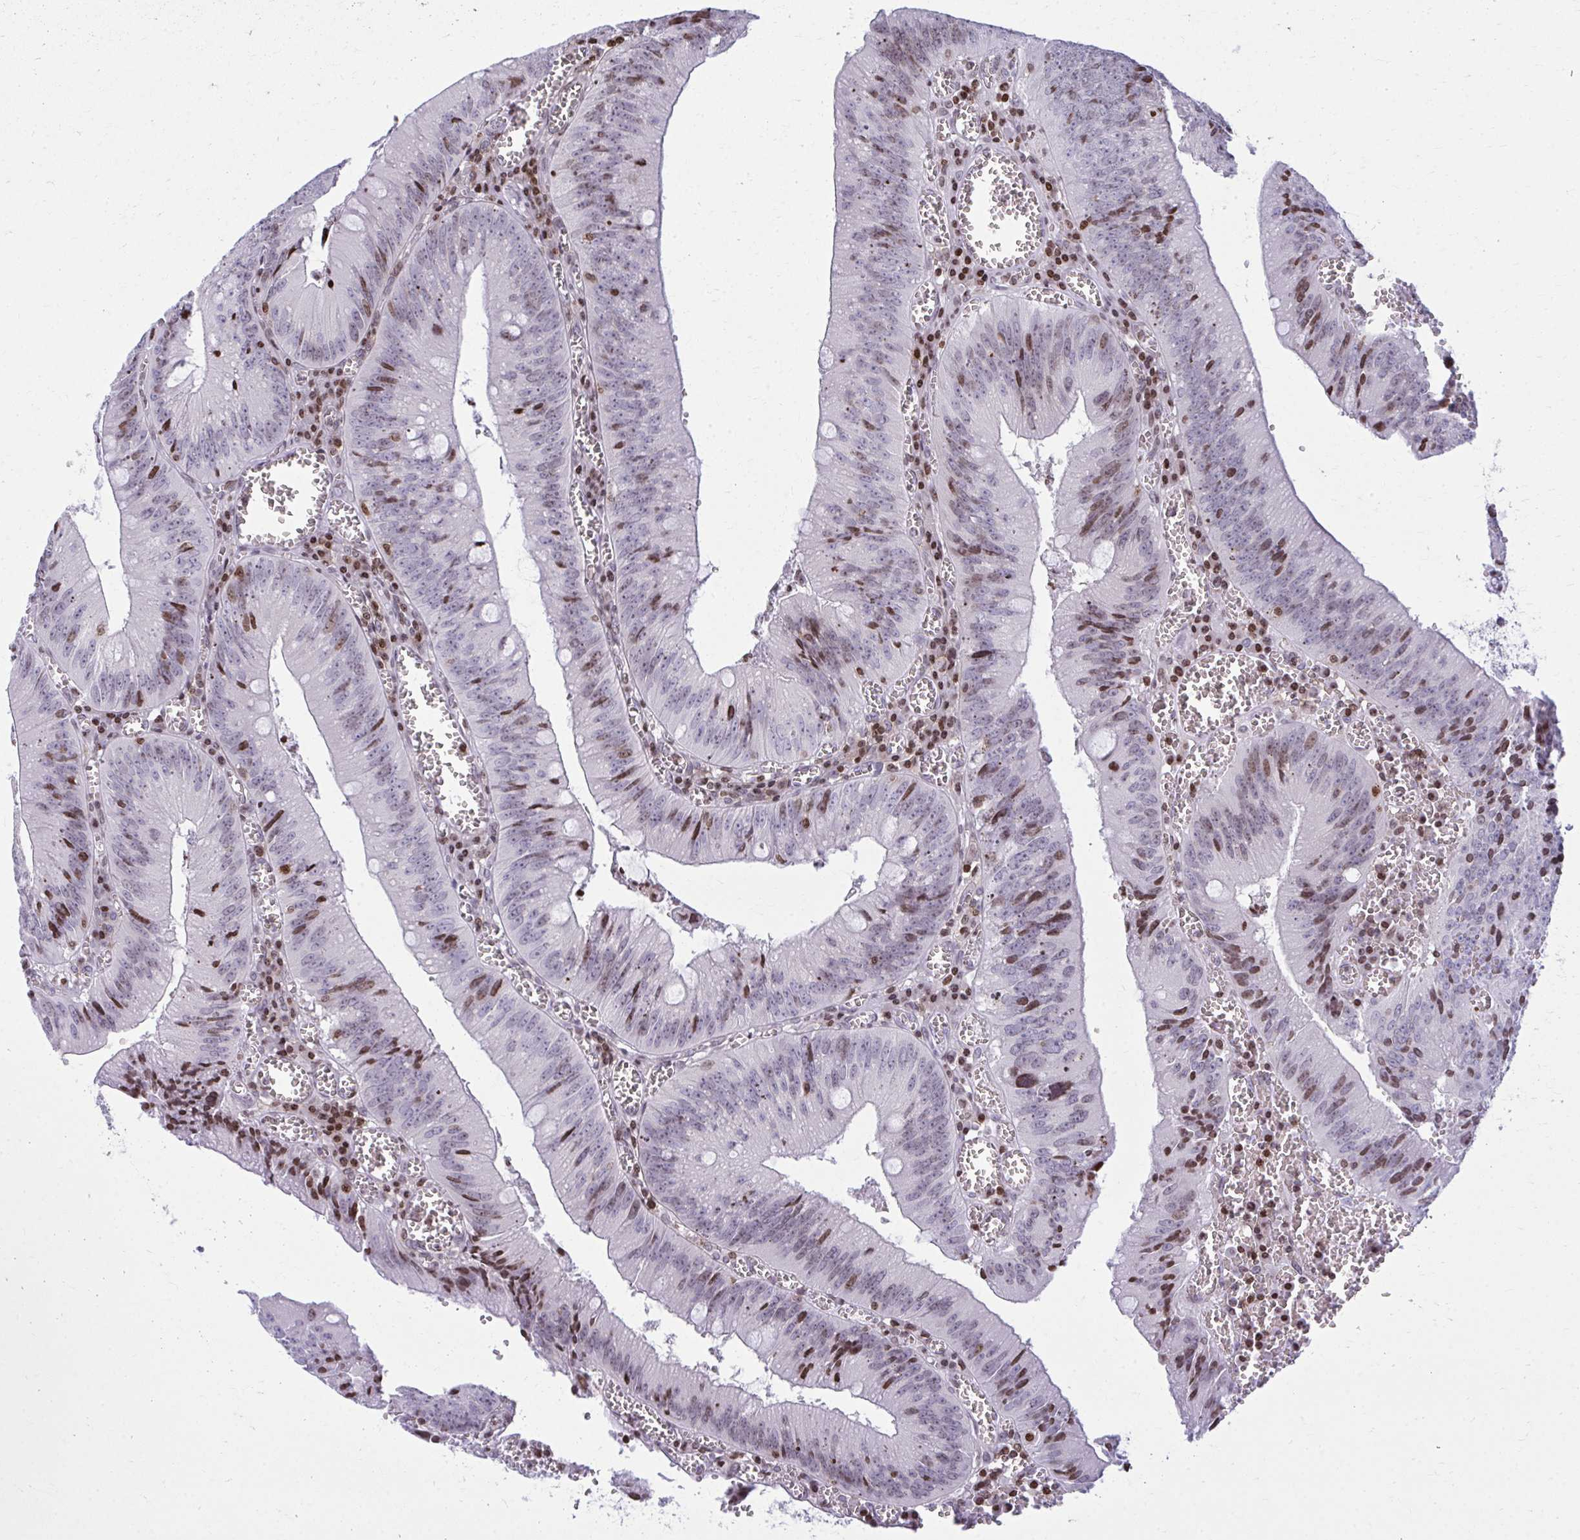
{"staining": {"intensity": "moderate", "quantity": "<25%", "location": "nuclear"}, "tissue": "colorectal cancer", "cell_type": "Tumor cells", "image_type": "cancer", "snomed": [{"axis": "morphology", "description": "Adenocarcinoma, NOS"}, {"axis": "topography", "description": "Rectum"}], "caption": "A histopathology image showing moderate nuclear expression in about <25% of tumor cells in colorectal cancer, as visualized by brown immunohistochemical staining.", "gene": "AP5M1", "patient": {"sex": "female", "age": 81}}